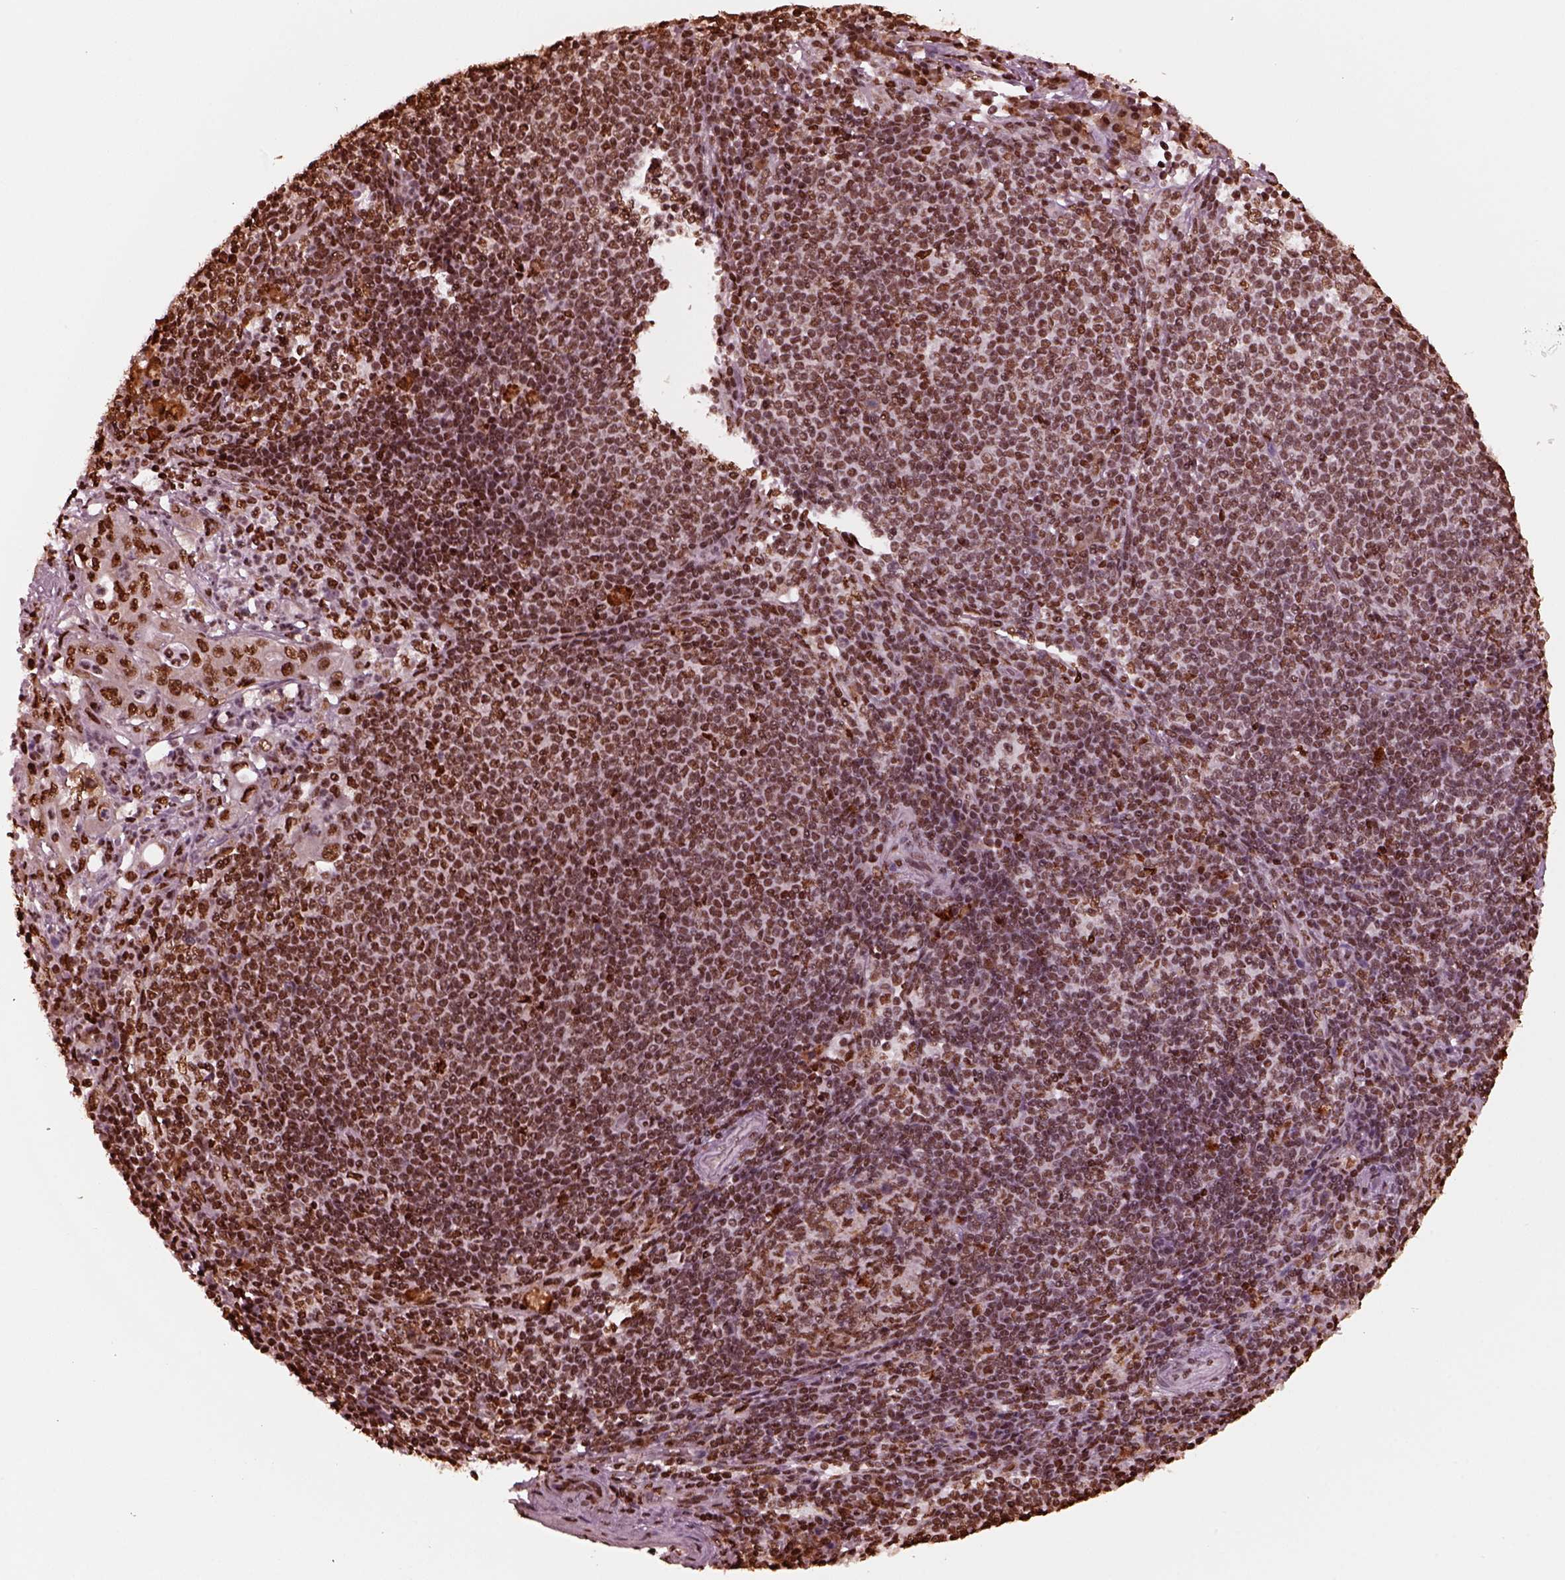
{"staining": {"intensity": "moderate", "quantity": ">75%", "location": "nuclear"}, "tissue": "pancreatic cancer", "cell_type": "Tumor cells", "image_type": "cancer", "snomed": [{"axis": "morphology", "description": "Adenocarcinoma, NOS"}, {"axis": "topography", "description": "Pancreas"}], "caption": "Immunohistochemistry (IHC) (DAB) staining of pancreatic cancer exhibits moderate nuclear protein positivity in about >75% of tumor cells.", "gene": "NSD1", "patient": {"sex": "male", "age": 71}}